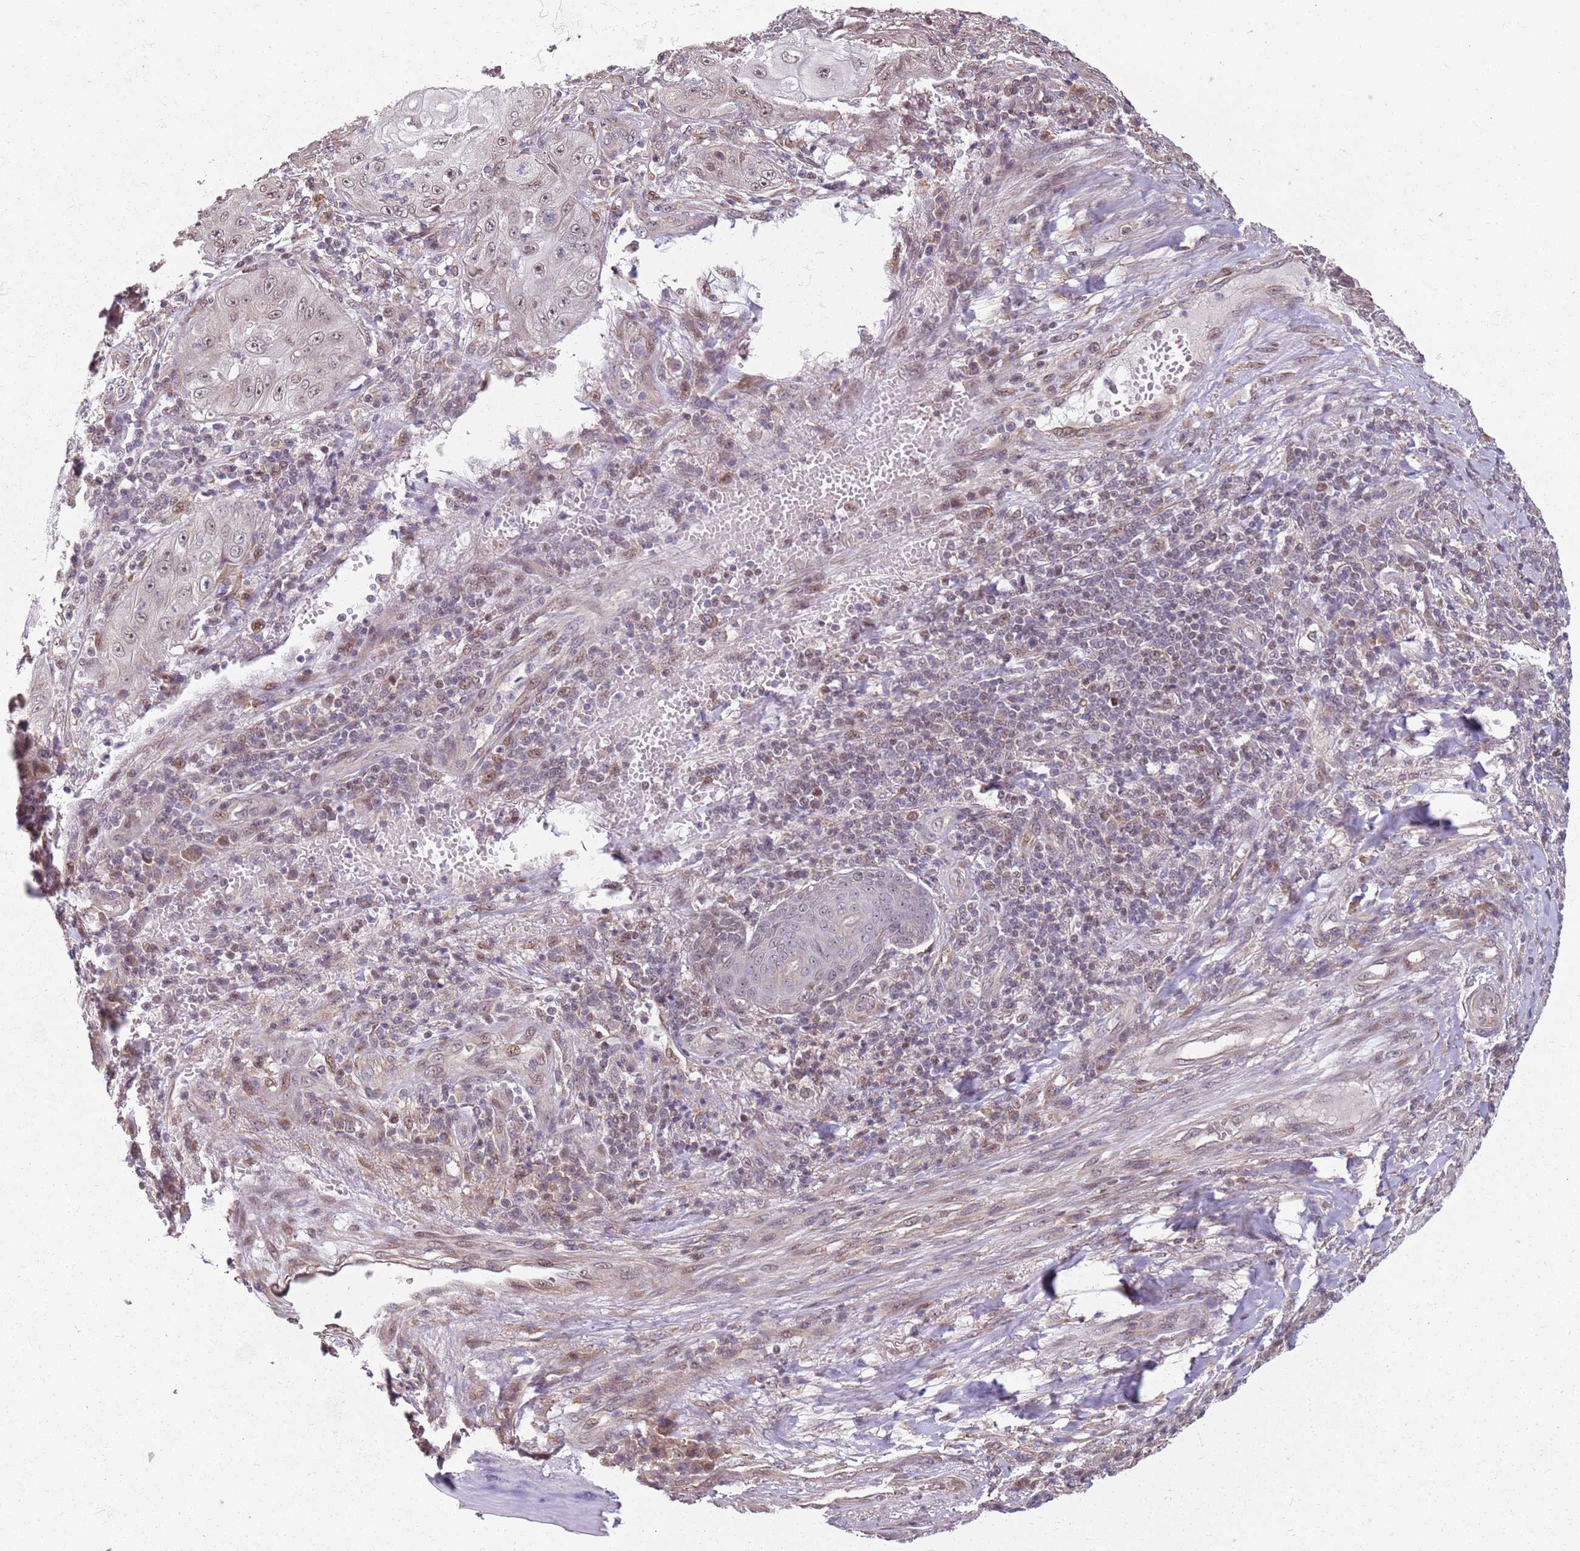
{"staining": {"intensity": "weak", "quantity": ">75%", "location": "nuclear"}, "tissue": "skin cancer", "cell_type": "Tumor cells", "image_type": "cancer", "snomed": [{"axis": "morphology", "description": "Squamous cell carcinoma, NOS"}, {"axis": "topography", "description": "Skin"}], "caption": "The micrograph demonstrates staining of skin squamous cell carcinoma, revealing weak nuclear protein staining (brown color) within tumor cells. The staining was performed using DAB to visualize the protein expression in brown, while the nuclei were stained in blue with hematoxylin (Magnification: 20x).", "gene": "CHURC1", "patient": {"sex": "male", "age": 70}}